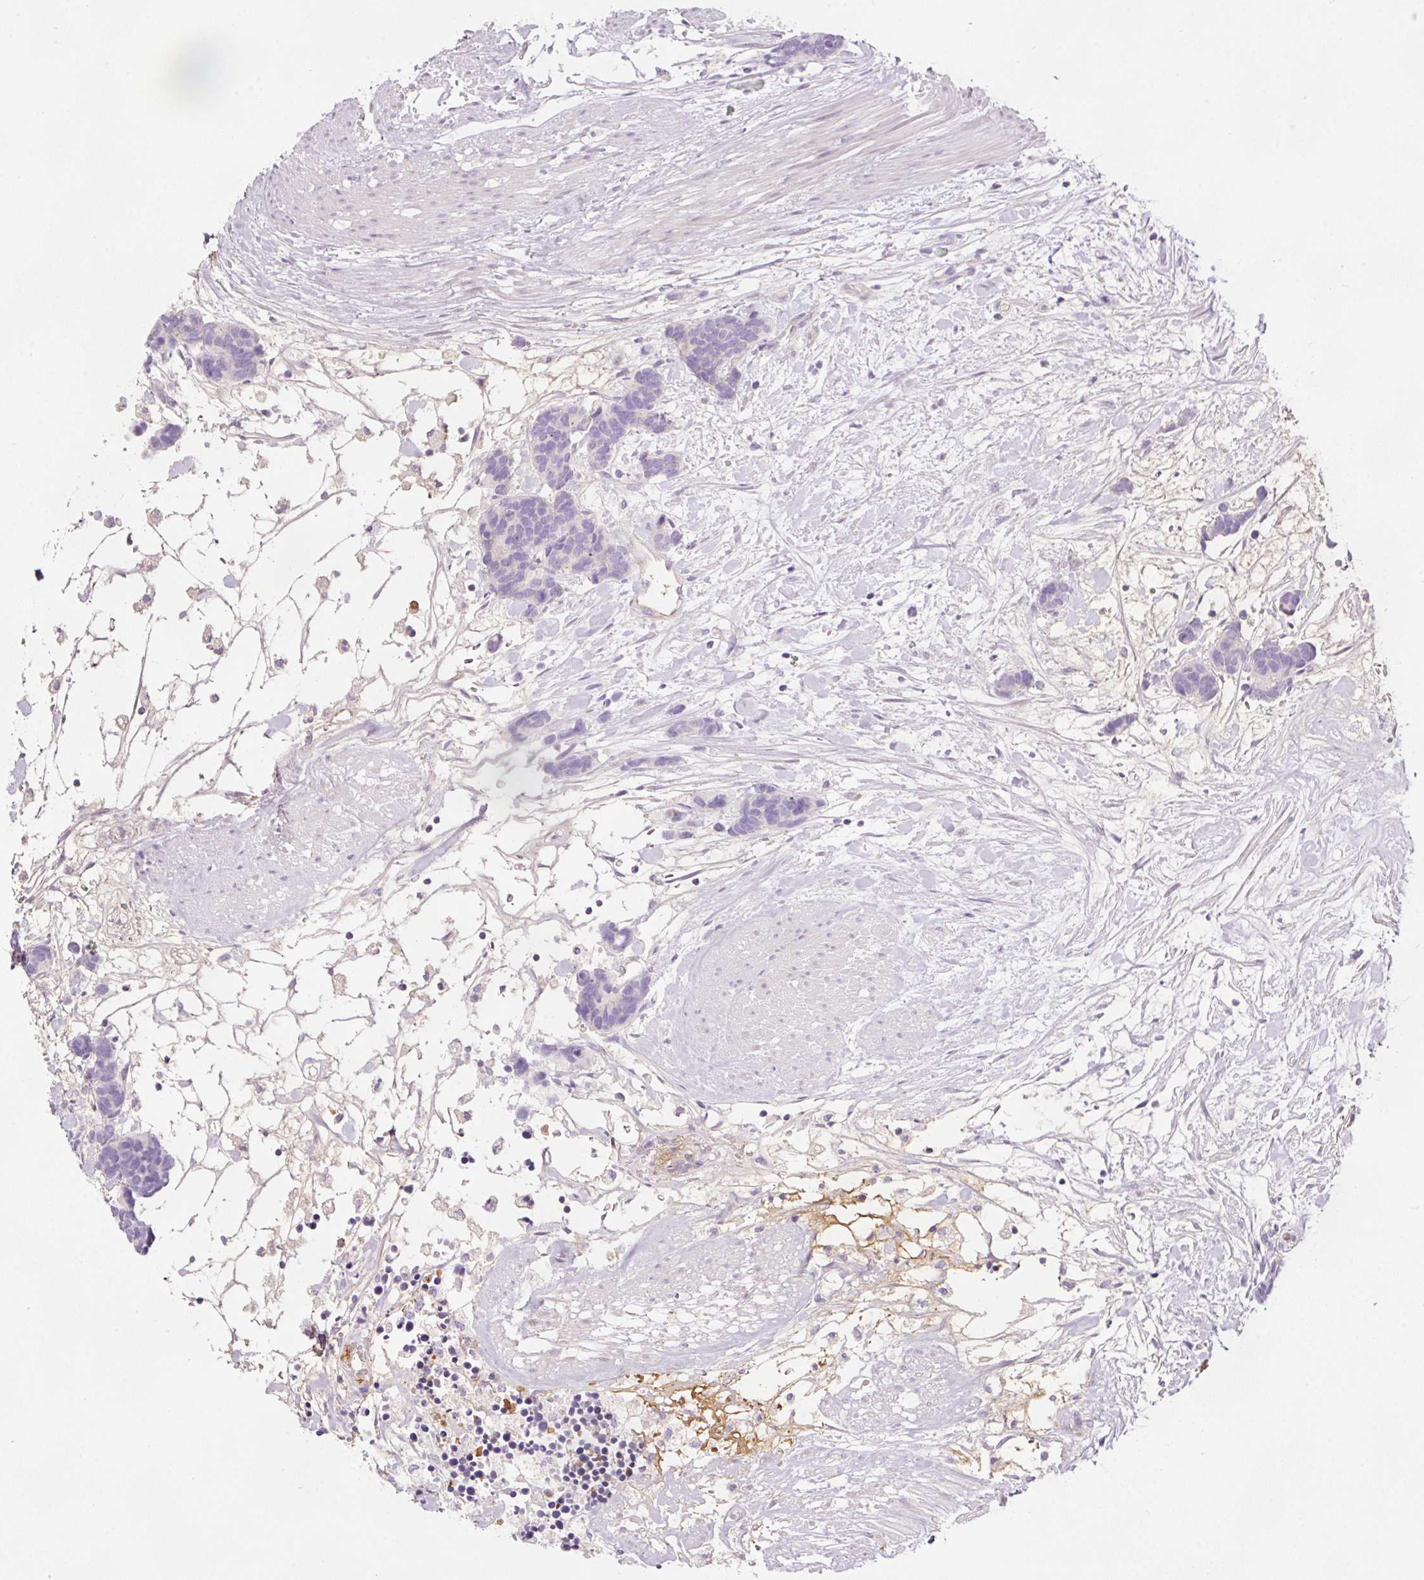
{"staining": {"intensity": "negative", "quantity": "none", "location": "none"}, "tissue": "carcinoid", "cell_type": "Tumor cells", "image_type": "cancer", "snomed": [{"axis": "morphology", "description": "Carcinoma, NOS"}, {"axis": "morphology", "description": "Carcinoid, malignant, NOS"}, {"axis": "topography", "description": "Urinary bladder"}], "caption": "Protein analysis of carcinoid (malignant) exhibits no significant positivity in tumor cells.", "gene": "KPNA5", "patient": {"sex": "male", "age": 57}}